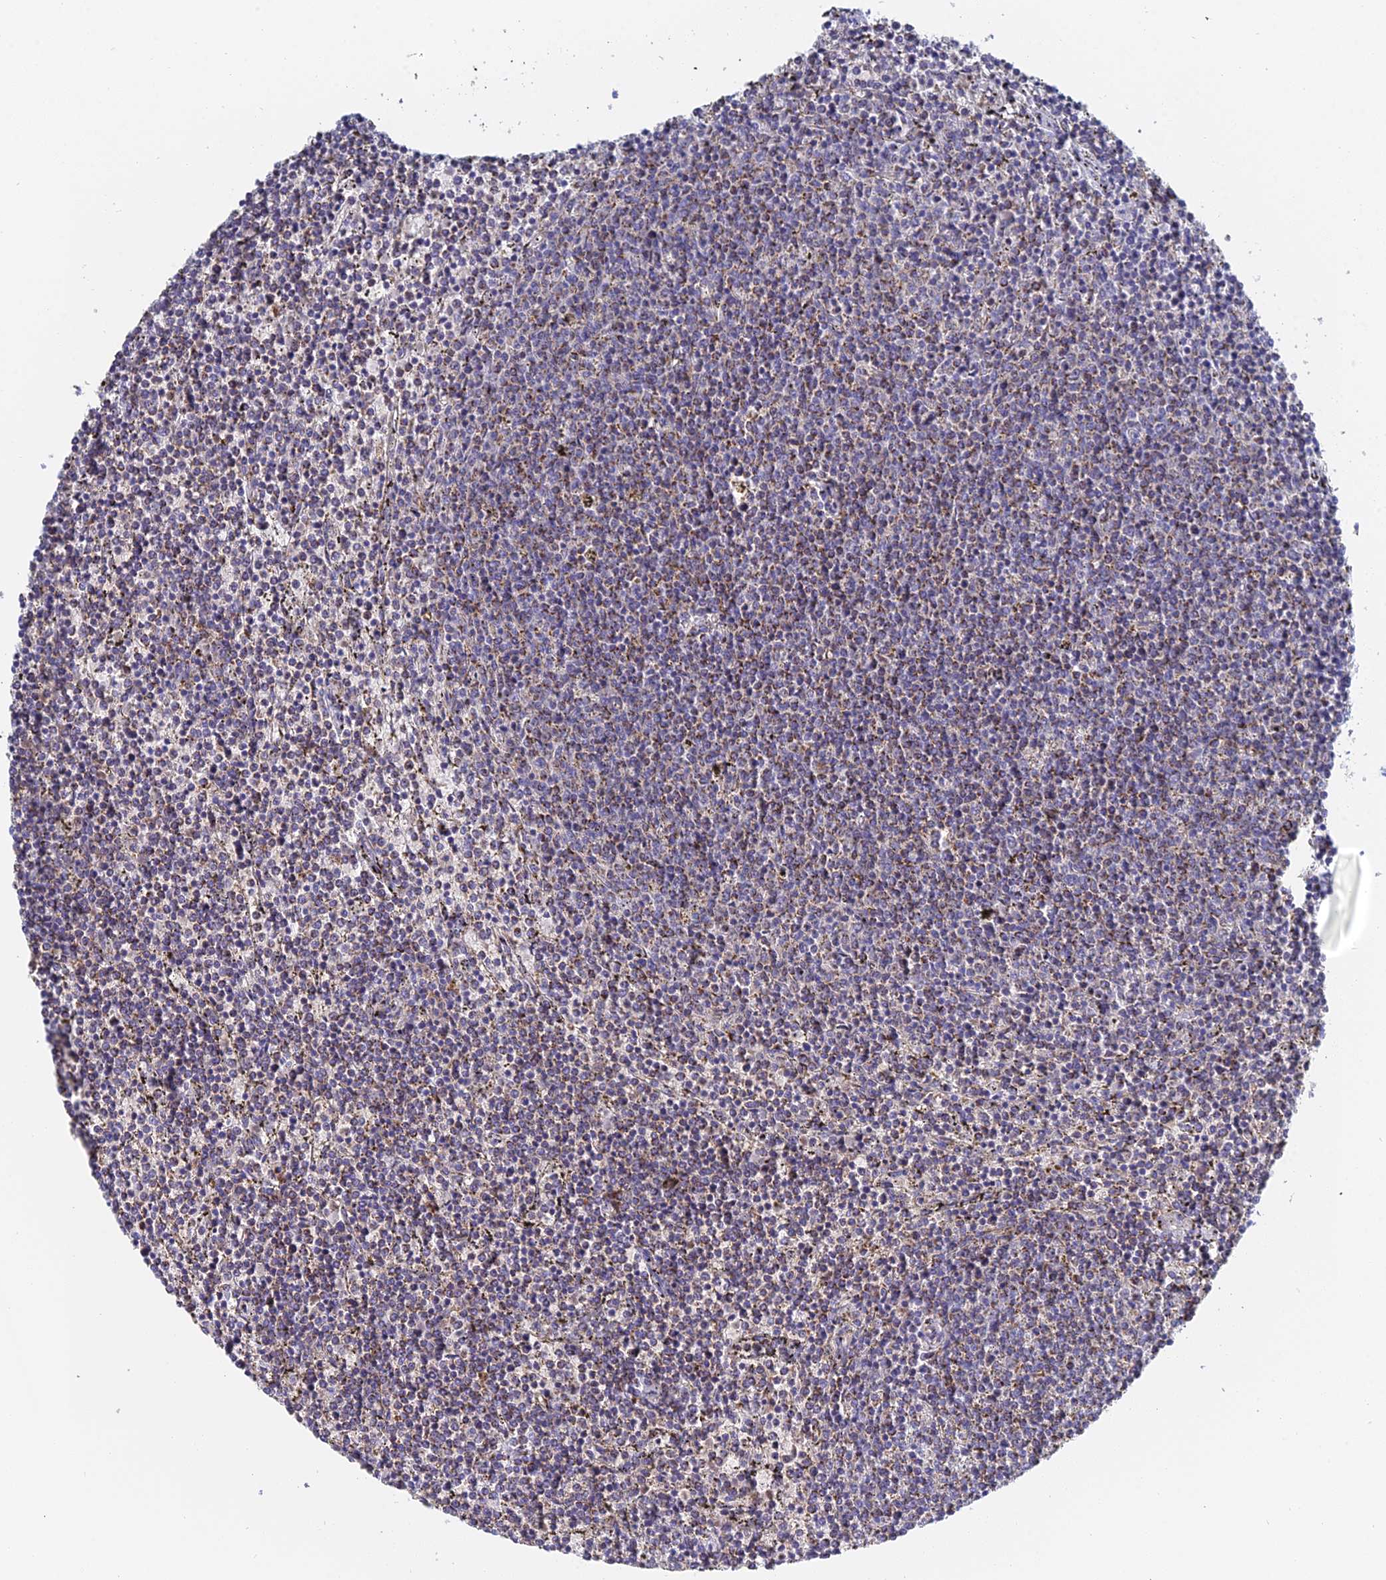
{"staining": {"intensity": "weak", "quantity": "25%-75%", "location": "cytoplasmic/membranous"}, "tissue": "lymphoma", "cell_type": "Tumor cells", "image_type": "cancer", "snomed": [{"axis": "morphology", "description": "Malignant lymphoma, non-Hodgkin's type, Low grade"}, {"axis": "topography", "description": "Spleen"}], "caption": "A photomicrograph showing weak cytoplasmic/membranous expression in about 25%-75% of tumor cells in malignant lymphoma, non-Hodgkin's type (low-grade), as visualized by brown immunohistochemical staining.", "gene": "CRACR2B", "patient": {"sex": "female", "age": 50}}